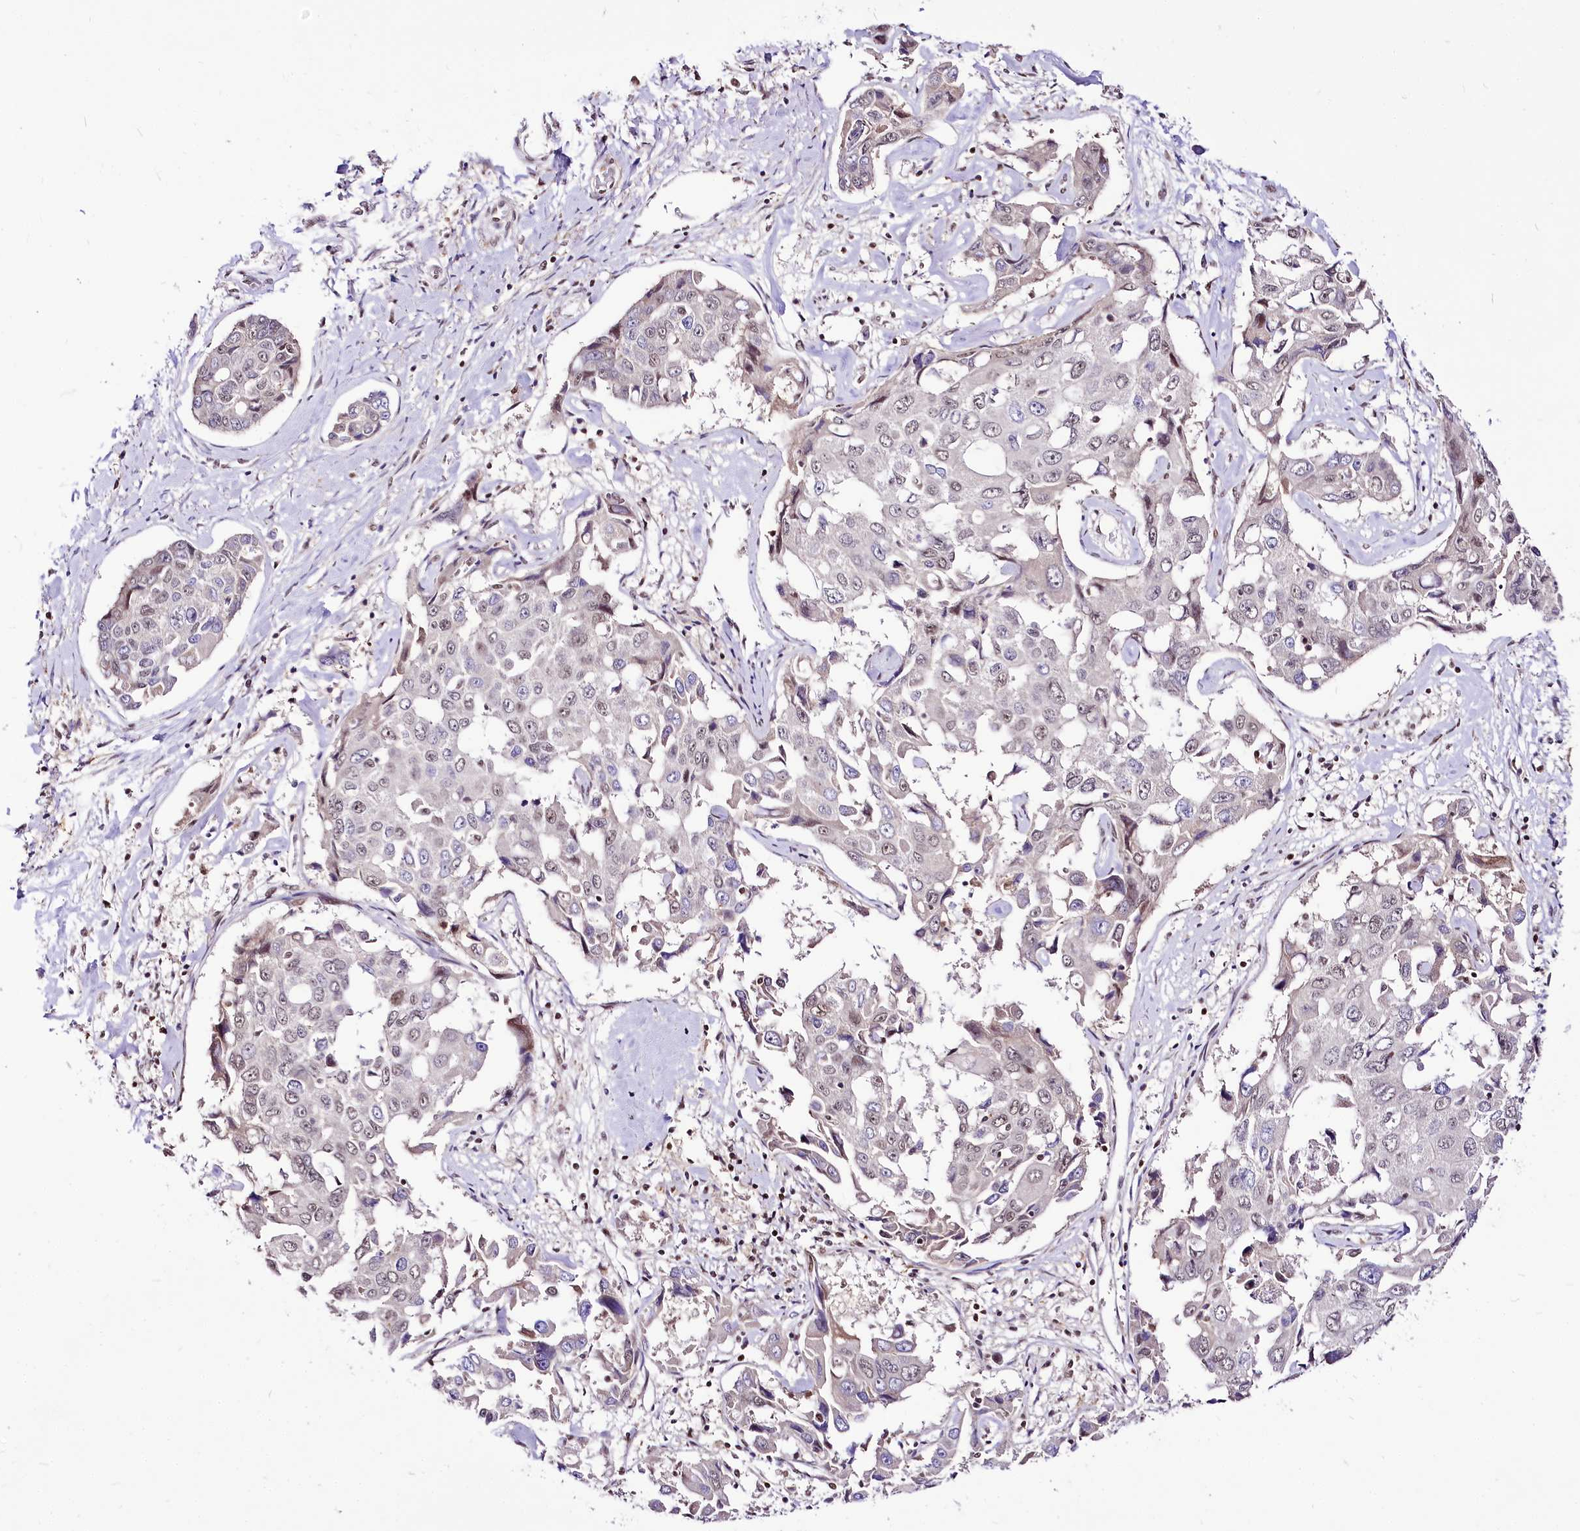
{"staining": {"intensity": "weak", "quantity": "<25%", "location": "nuclear"}, "tissue": "liver cancer", "cell_type": "Tumor cells", "image_type": "cancer", "snomed": [{"axis": "morphology", "description": "Cholangiocarcinoma"}, {"axis": "topography", "description": "Liver"}], "caption": "This is a photomicrograph of immunohistochemistry staining of liver cancer, which shows no staining in tumor cells.", "gene": "POLA2", "patient": {"sex": "male", "age": 59}}